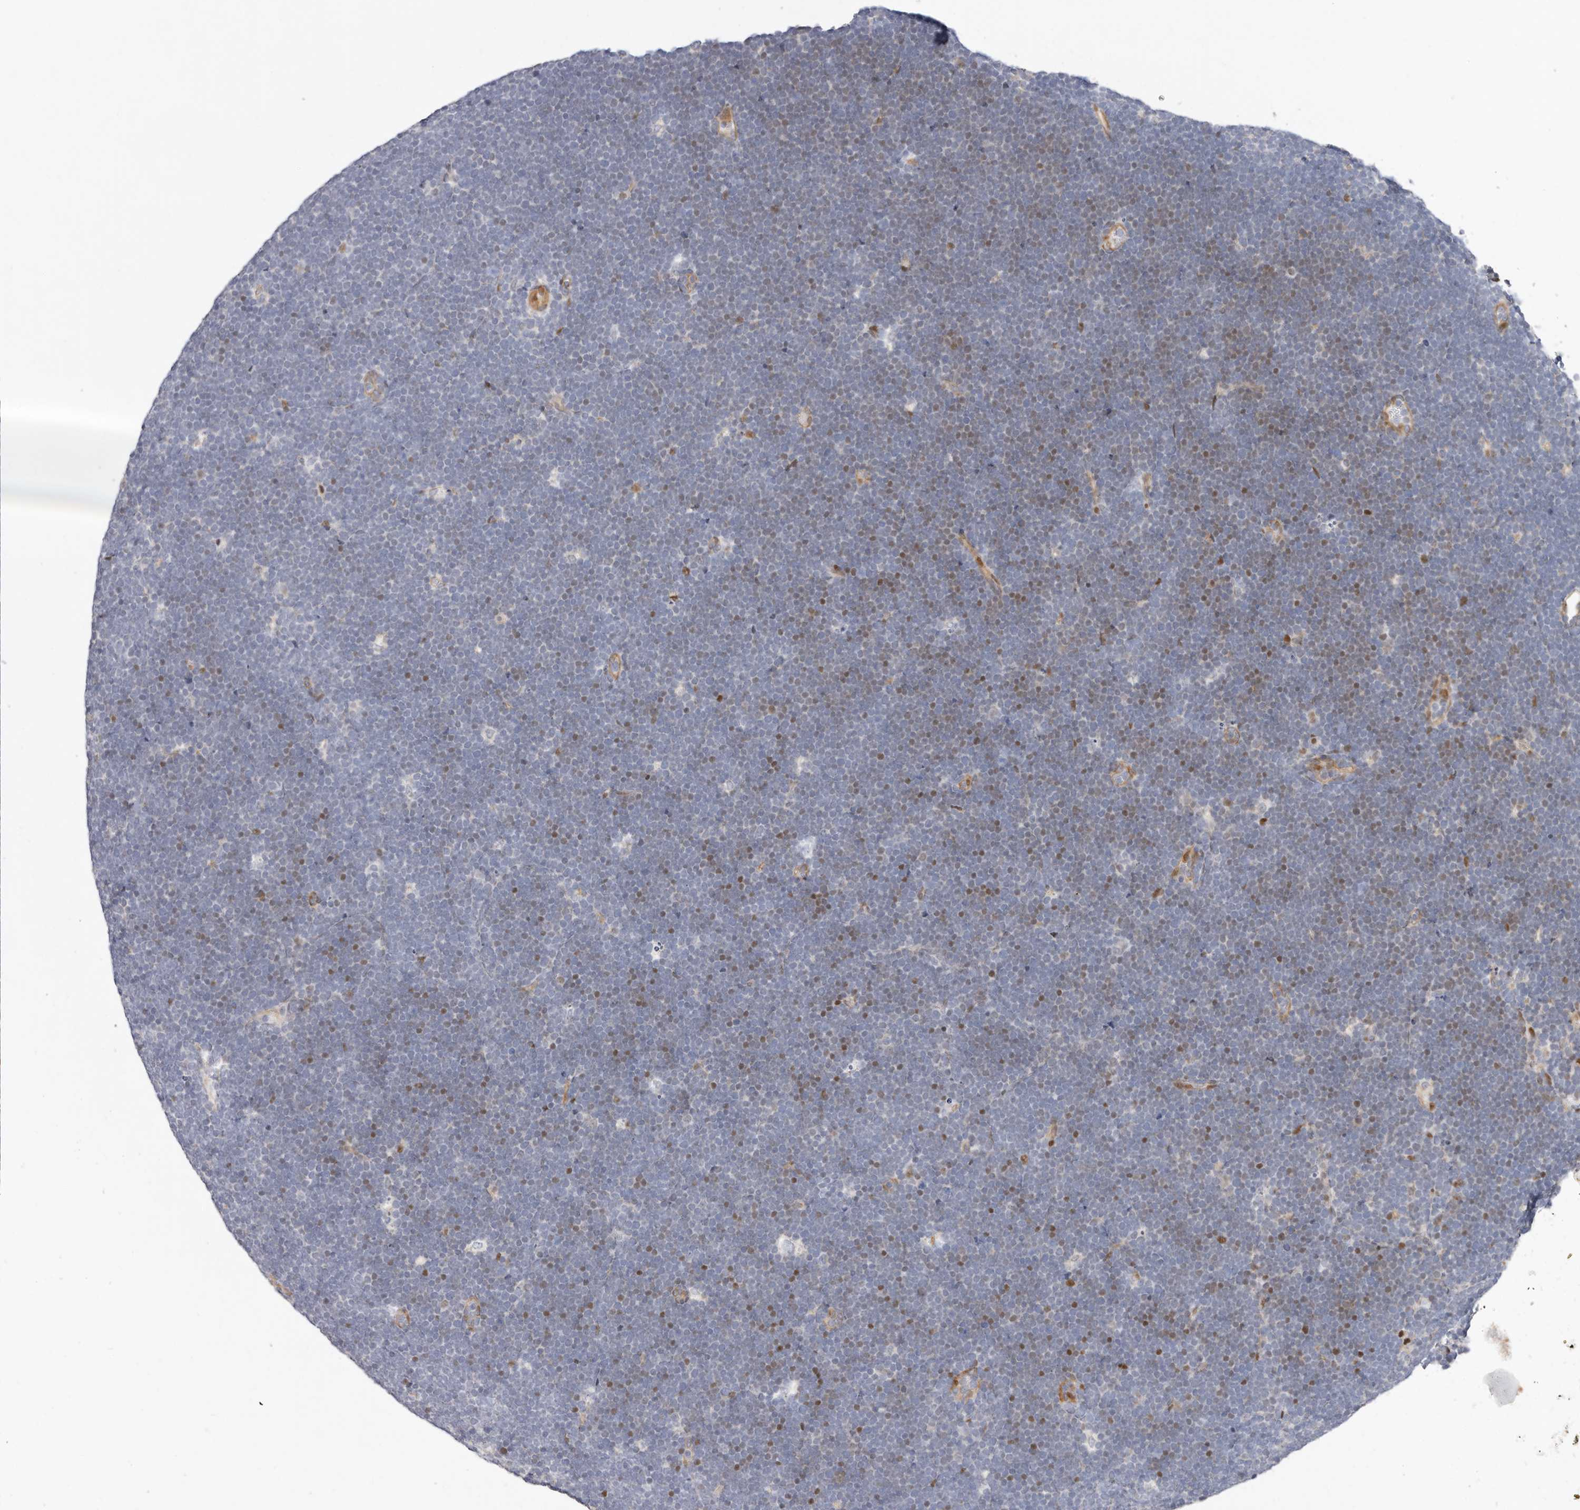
{"staining": {"intensity": "moderate", "quantity": "25%-75%", "location": "nuclear"}, "tissue": "lymphoma", "cell_type": "Tumor cells", "image_type": "cancer", "snomed": [{"axis": "morphology", "description": "Malignant lymphoma, non-Hodgkin's type, High grade"}, {"axis": "topography", "description": "Lymph node"}], "caption": "DAB immunohistochemical staining of lymphoma shows moderate nuclear protein expression in about 25%-75% of tumor cells. (DAB IHC with brightfield microscopy, high magnification).", "gene": "EPHX3", "patient": {"sex": "male", "age": 13}}